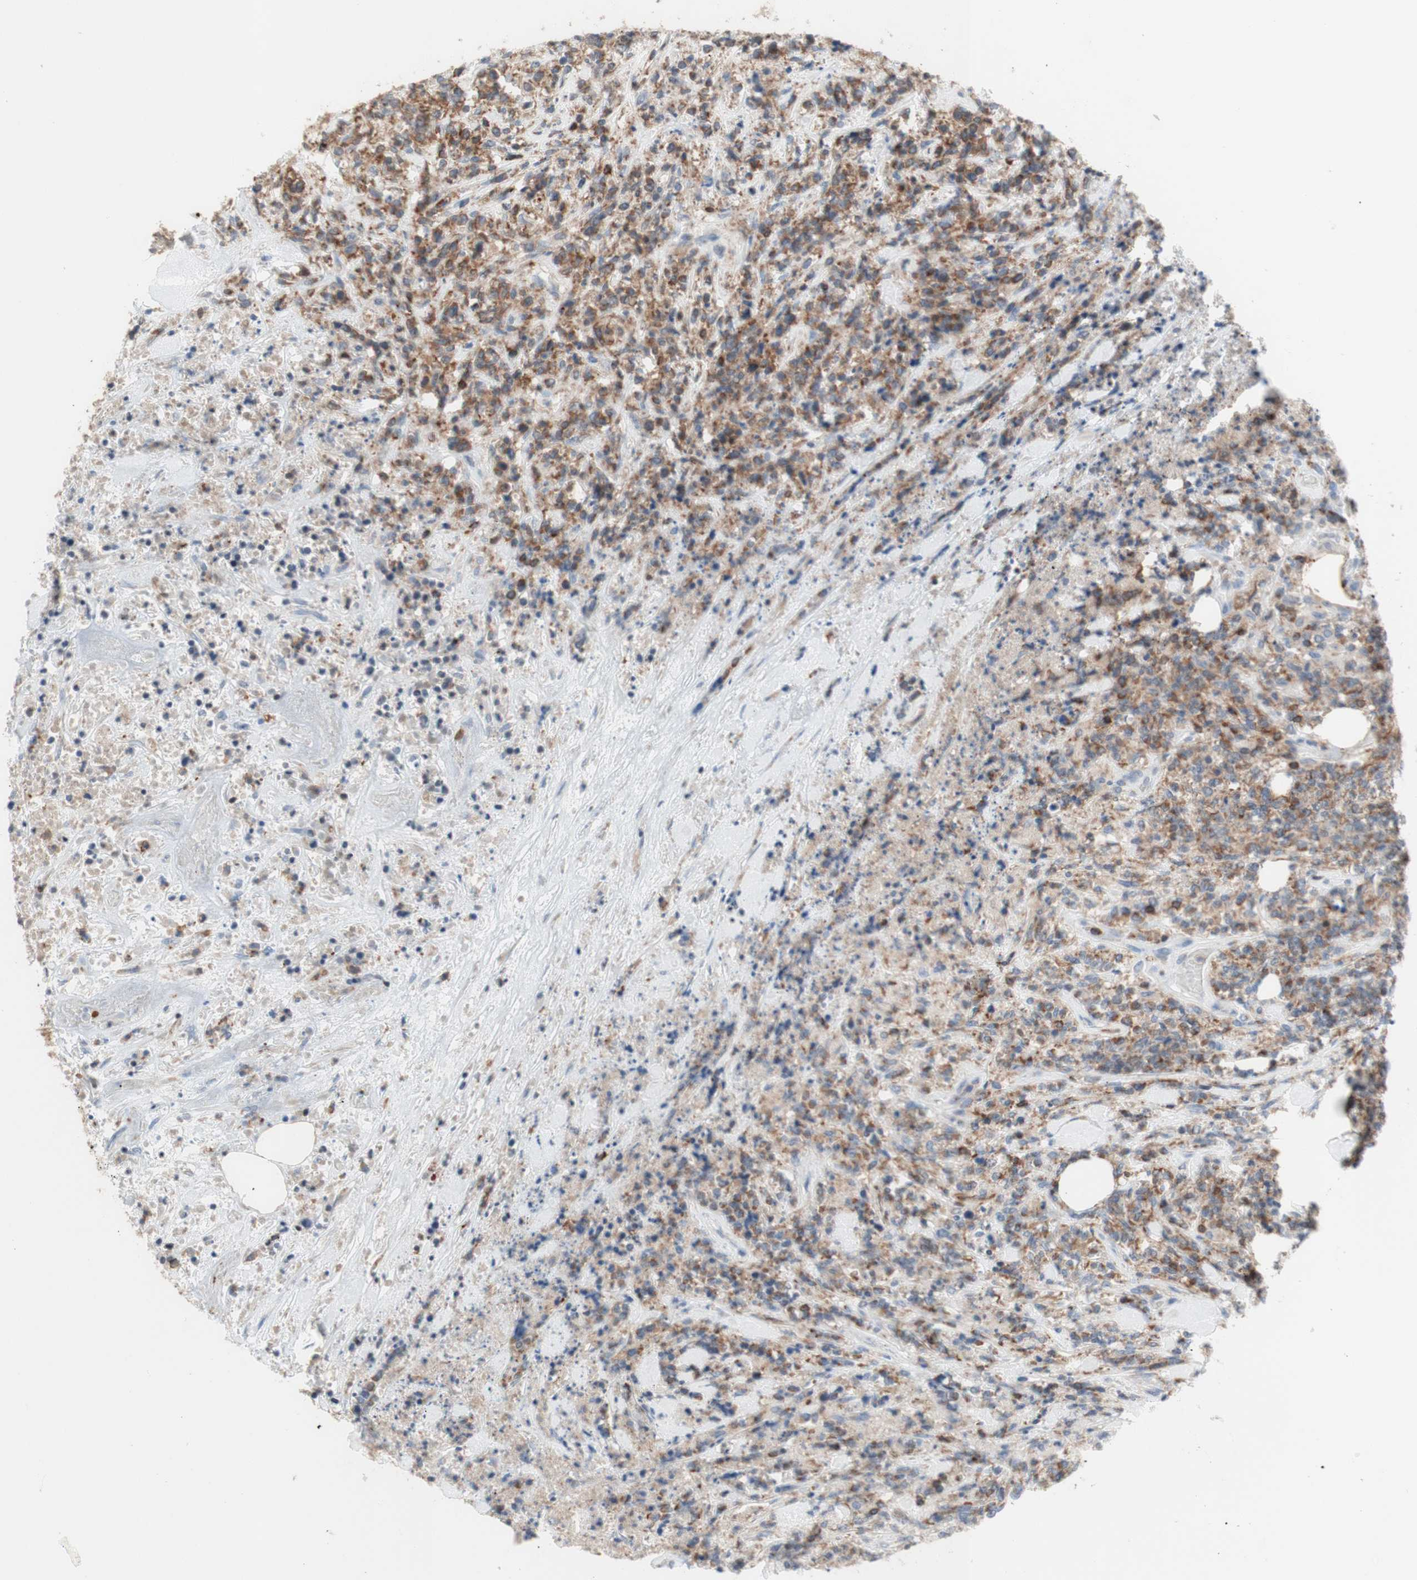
{"staining": {"intensity": "moderate", "quantity": ">75%", "location": "cytoplasmic/membranous"}, "tissue": "lymphoma", "cell_type": "Tumor cells", "image_type": "cancer", "snomed": [{"axis": "morphology", "description": "Malignant lymphoma, non-Hodgkin's type, High grade"}, {"axis": "topography", "description": "Soft tissue"}], "caption": "The immunohistochemical stain highlights moderate cytoplasmic/membranous expression in tumor cells of lymphoma tissue.", "gene": "SPINK6", "patient": {"sex": "male", "age": 18}}